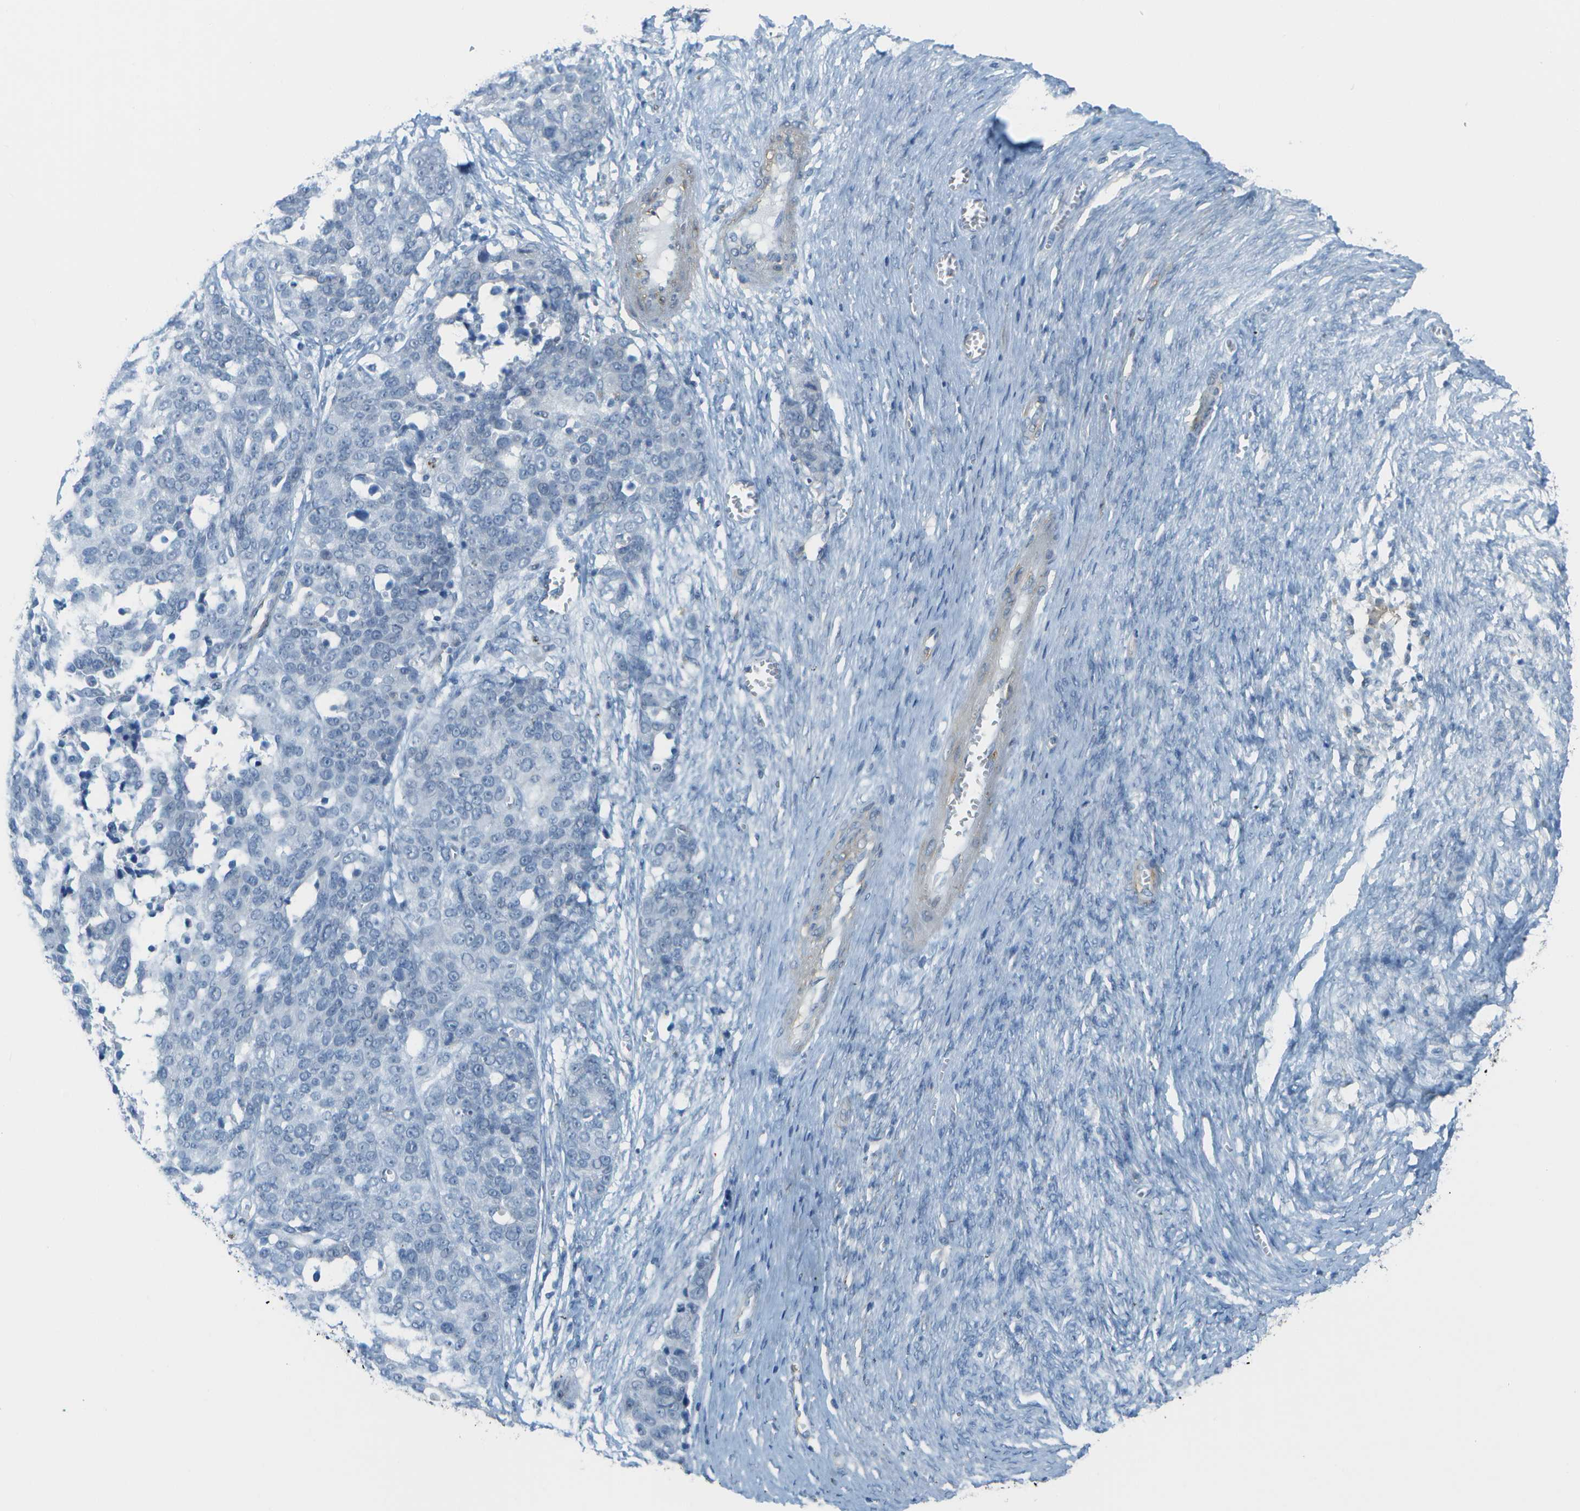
{"staining": {"intensity": "negative", "quantity": "none", "location": "none"}, "tissue": "ovarian cancer", "cell_type": "Tumor cells", "image_type": "cancer", "snomed": [{"axis": "morphology", "description": "Cystadenocarcinoma, serous, NOS"}, {"axis": "topography", "description": "Ovary"}], "caption": "DAB (3,3'-diaminobenzidine) immunohistochemical staining of serous cystadenocarcinoma (ovarian) exhibits no significant positivity in tumor cells.", "gene": "ZBTB43", "patient": {"sex": "female", "age": 44}}